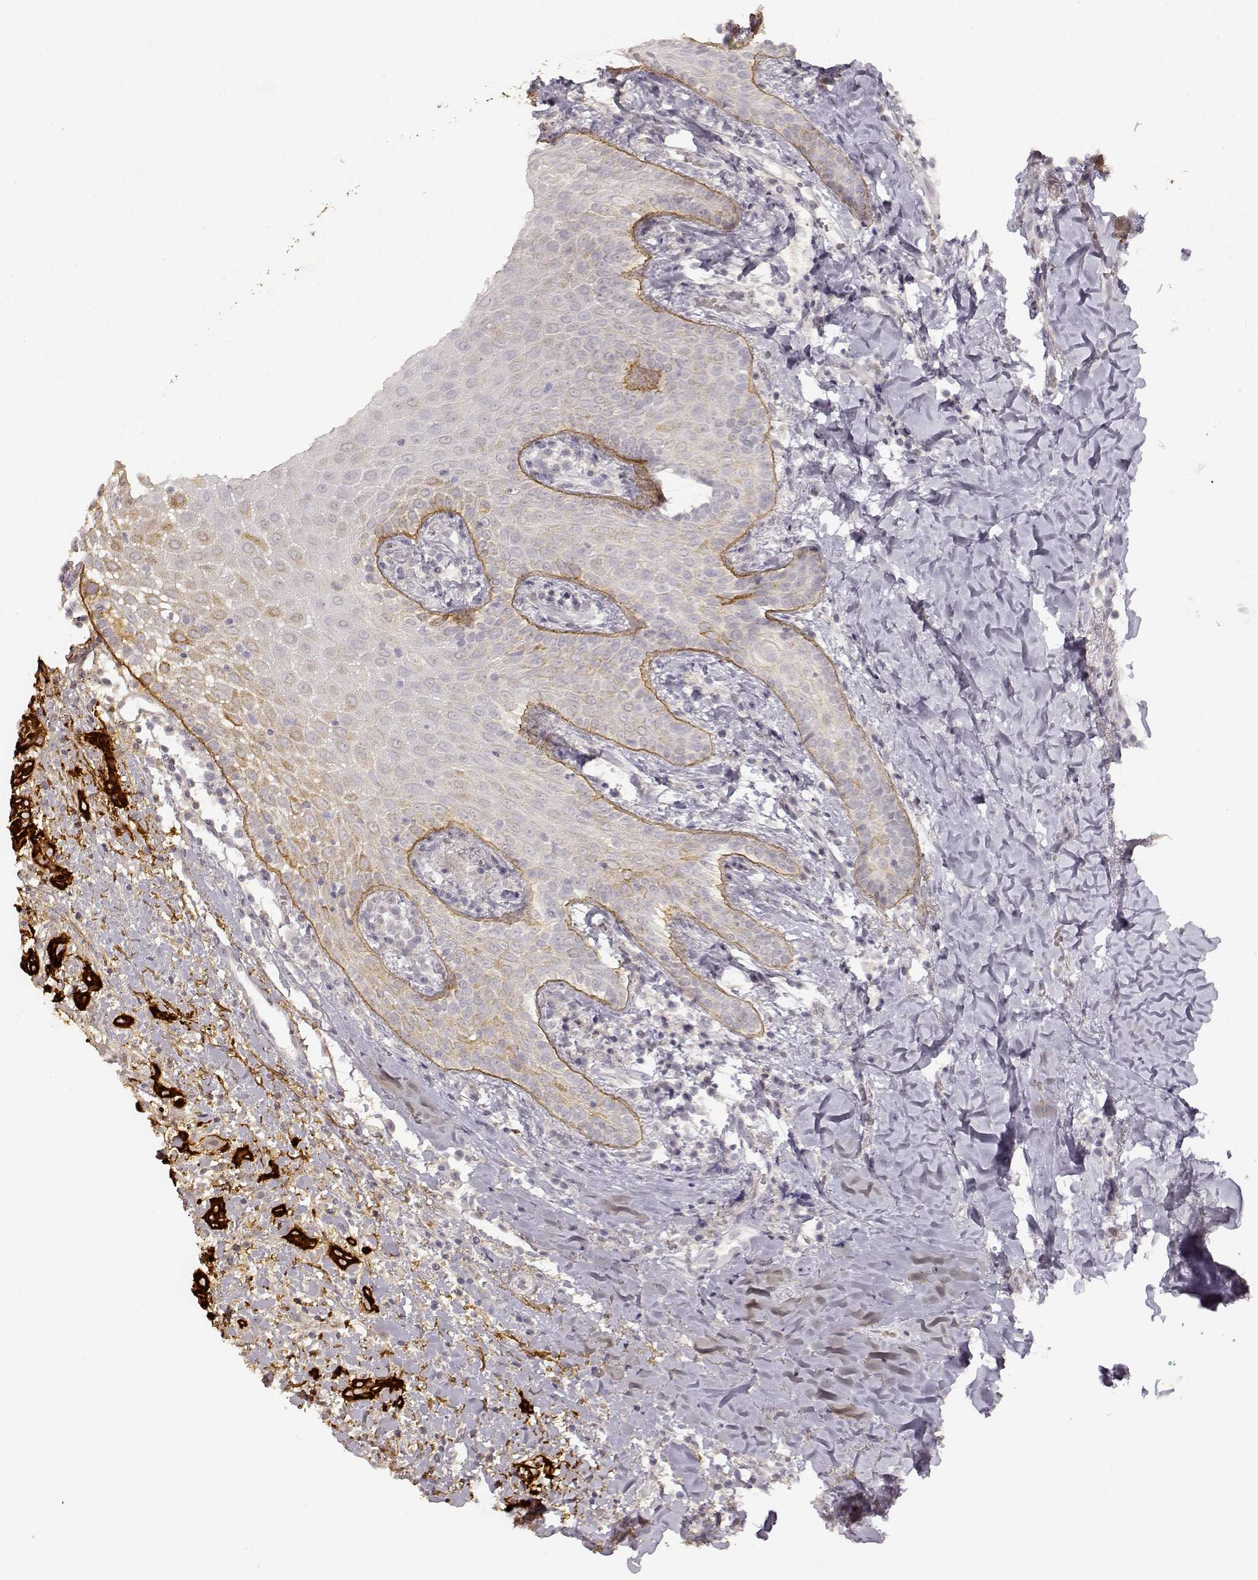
{"staining": {"intensity": "moderate", "quantity": "<25%", "location": "cytoplasmic/membranous"}, "tissue": "head and neck cancer", "cell_type": "Tumor cells", "image_type": "cancer", "snomed": [{"axis": "morphology", "description": "Normal tissue, NOS"}, {"axis": "morphology", "description": "Squamous cell carcinoma, NOS"}, {"axis": "topography", "description": "Oral tissue"}, {"axis": "topography", "description": "Salivary gland"}, {"axis": "topography", "description": "Head-Neck"}], "caption": "The photomicrograph demonstrates a brown stain indicating the presence of a protein in the cytoplasmic/membranous of tumor cells in head and neck cancer (squamous cell carcinoma).", "gene": "LAMC2", "patient": {"sex": "female", "age": 62}}